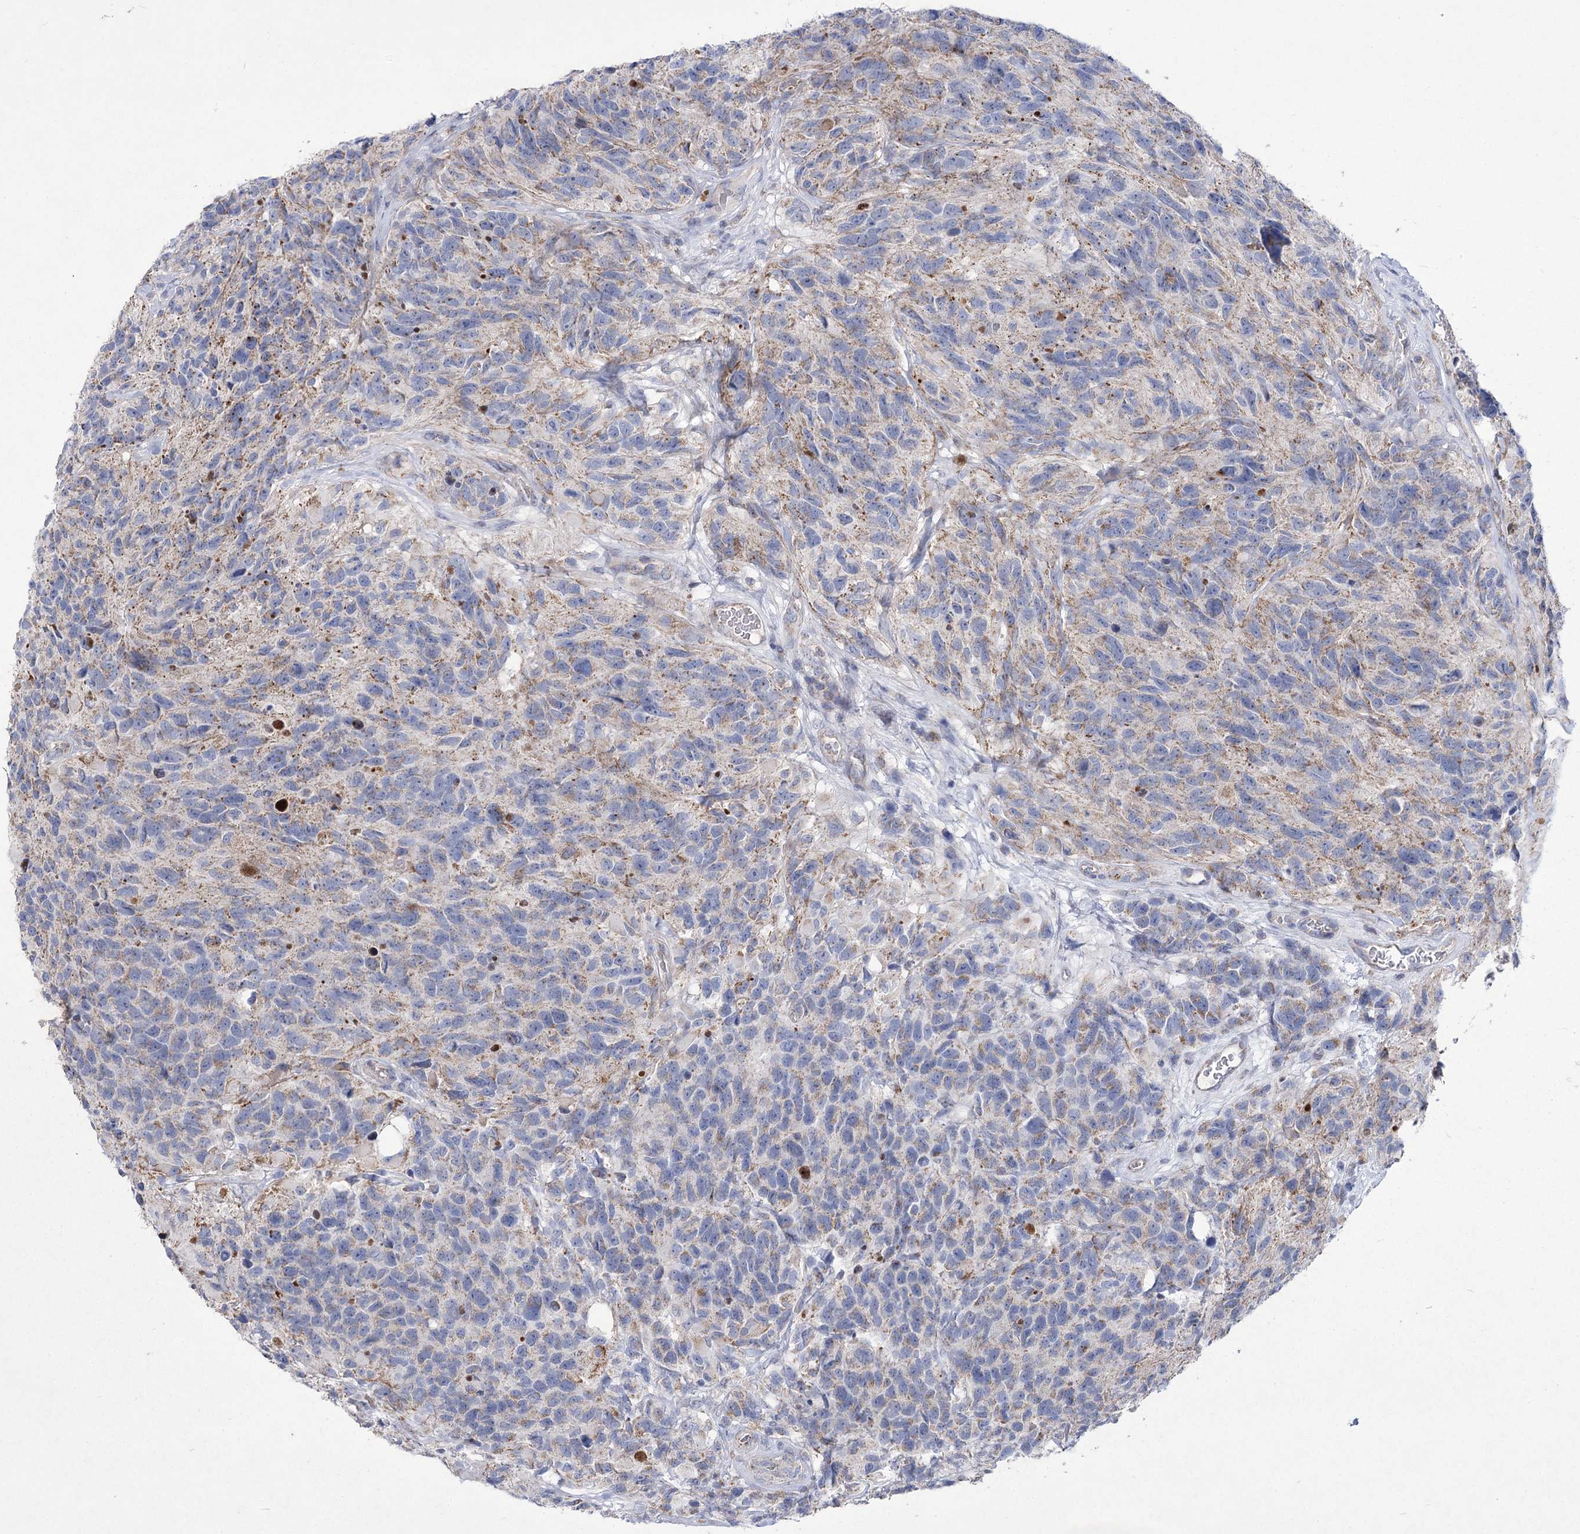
{"staining": {"intensity": "weak", "quantity": "25%-75%", "location": "cytoplasmic/membranous"}, "tissue": "glioma", "cell_type": "Tumor cells", "image_type": "cancer", "snomed": [{"axis": "morphology", "description": "Glioma, malignant, High grade"}, {"axis": "topography", "description": "Brain"}], "caption": "Human malignant glioma (high-grade) stained with a brown dye shows weak cytoplasmic/membranous positive staining in about 25%-75% of tumor cells.", "gene": "PDHB", "patient": {"sex": "male", "age": 69}}